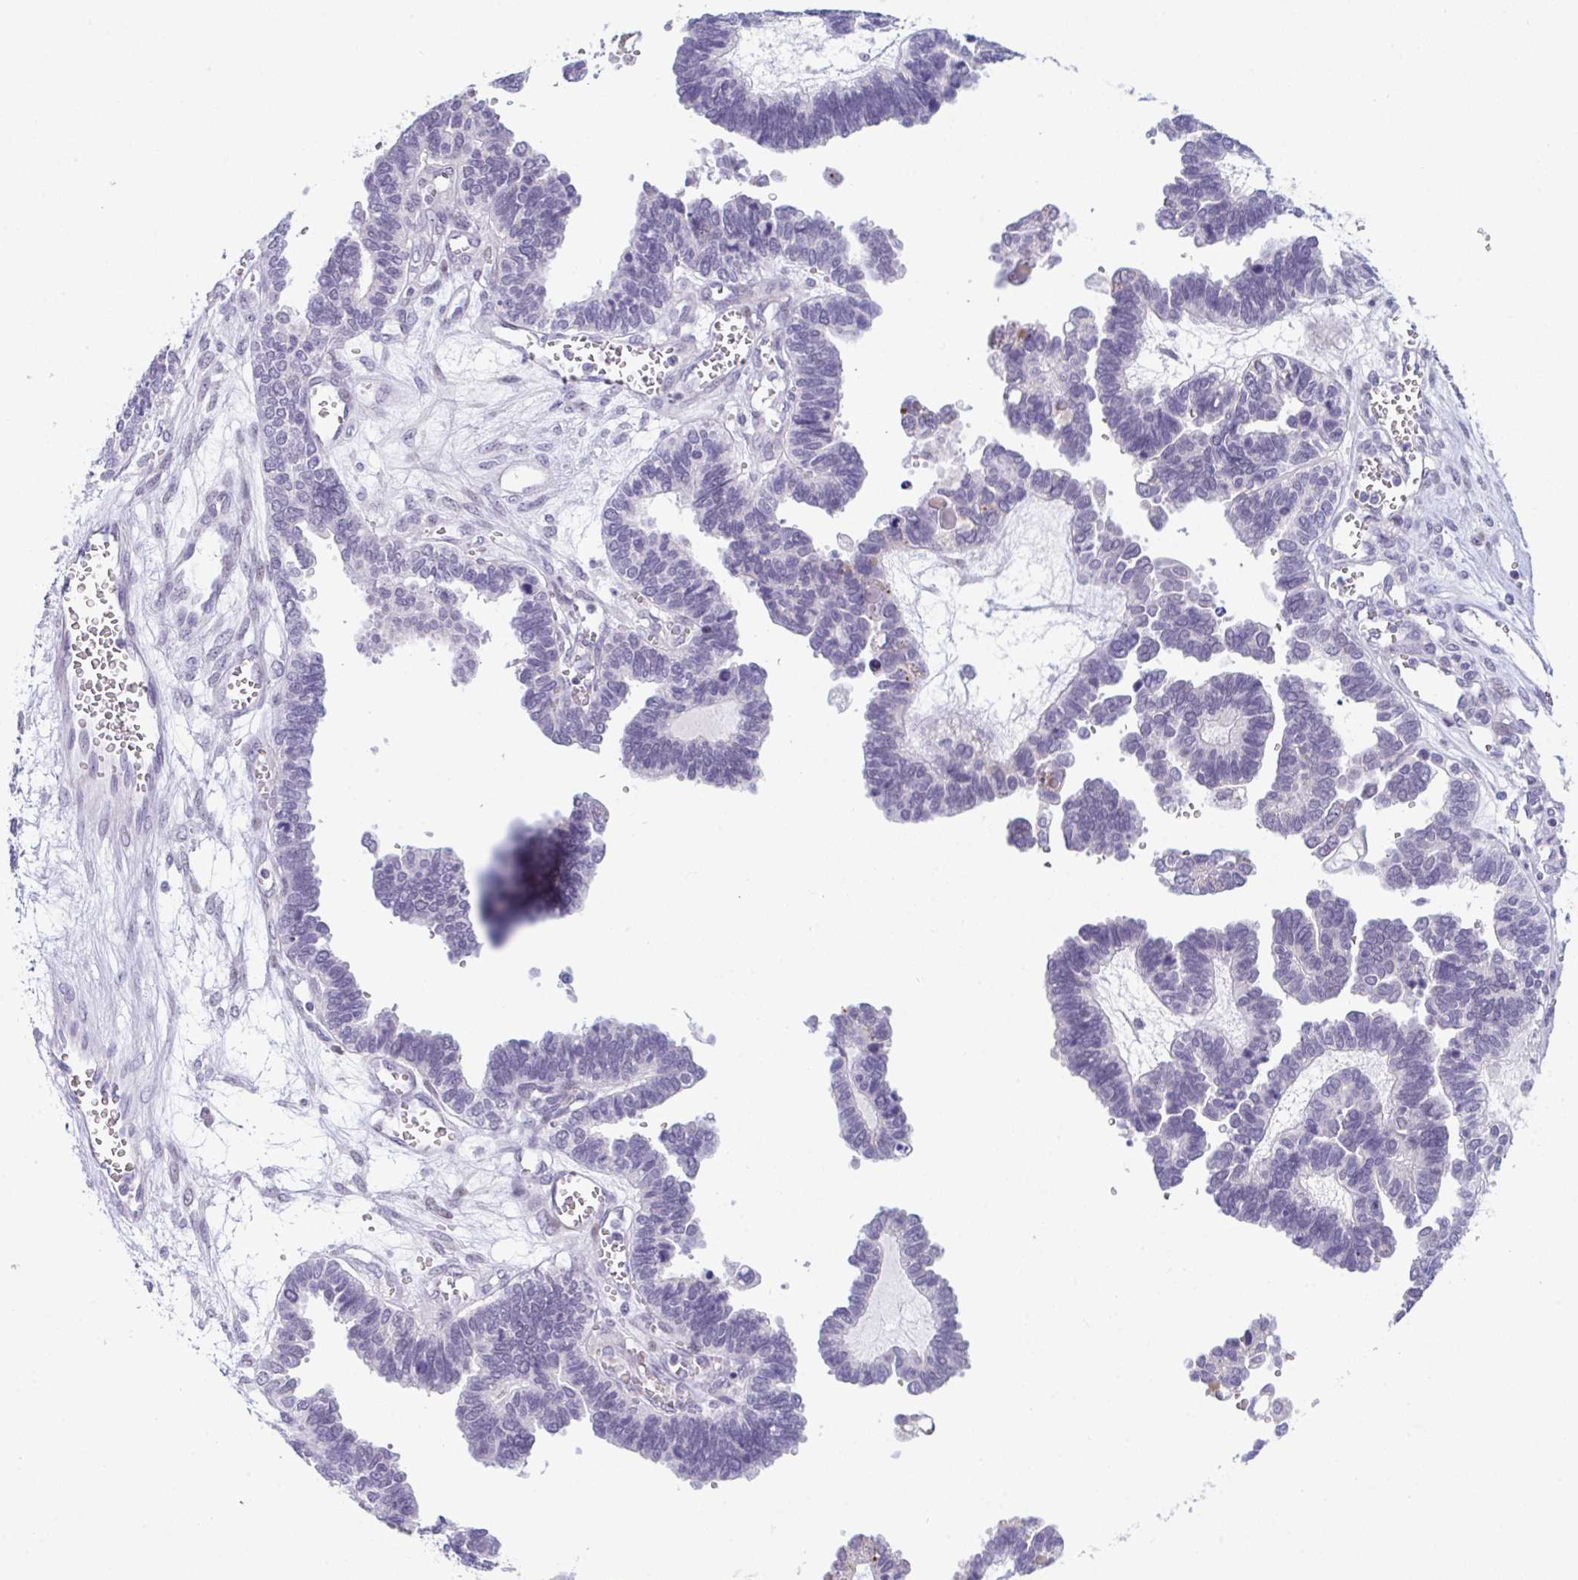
{"staining": {"intensity": "negative", "quantity": "none", "location": "none"}, "tissue": "ovarian cancer", "cell_type": "Tumor cells", "image_type": "cancer", "snomed": [{"axis": "morphology", "description": "Cystadenocarcinoma, serous, NOS"}, {"axis": "topography", "description": "Ovary"}], "caption": "Immunohistochemistry of human ovarian cancer (serous cystadenocarcinoma) reveals no positivity in tumor cells.", "gene": "USP35", "patient": {"sex": "female", "age": 51}}